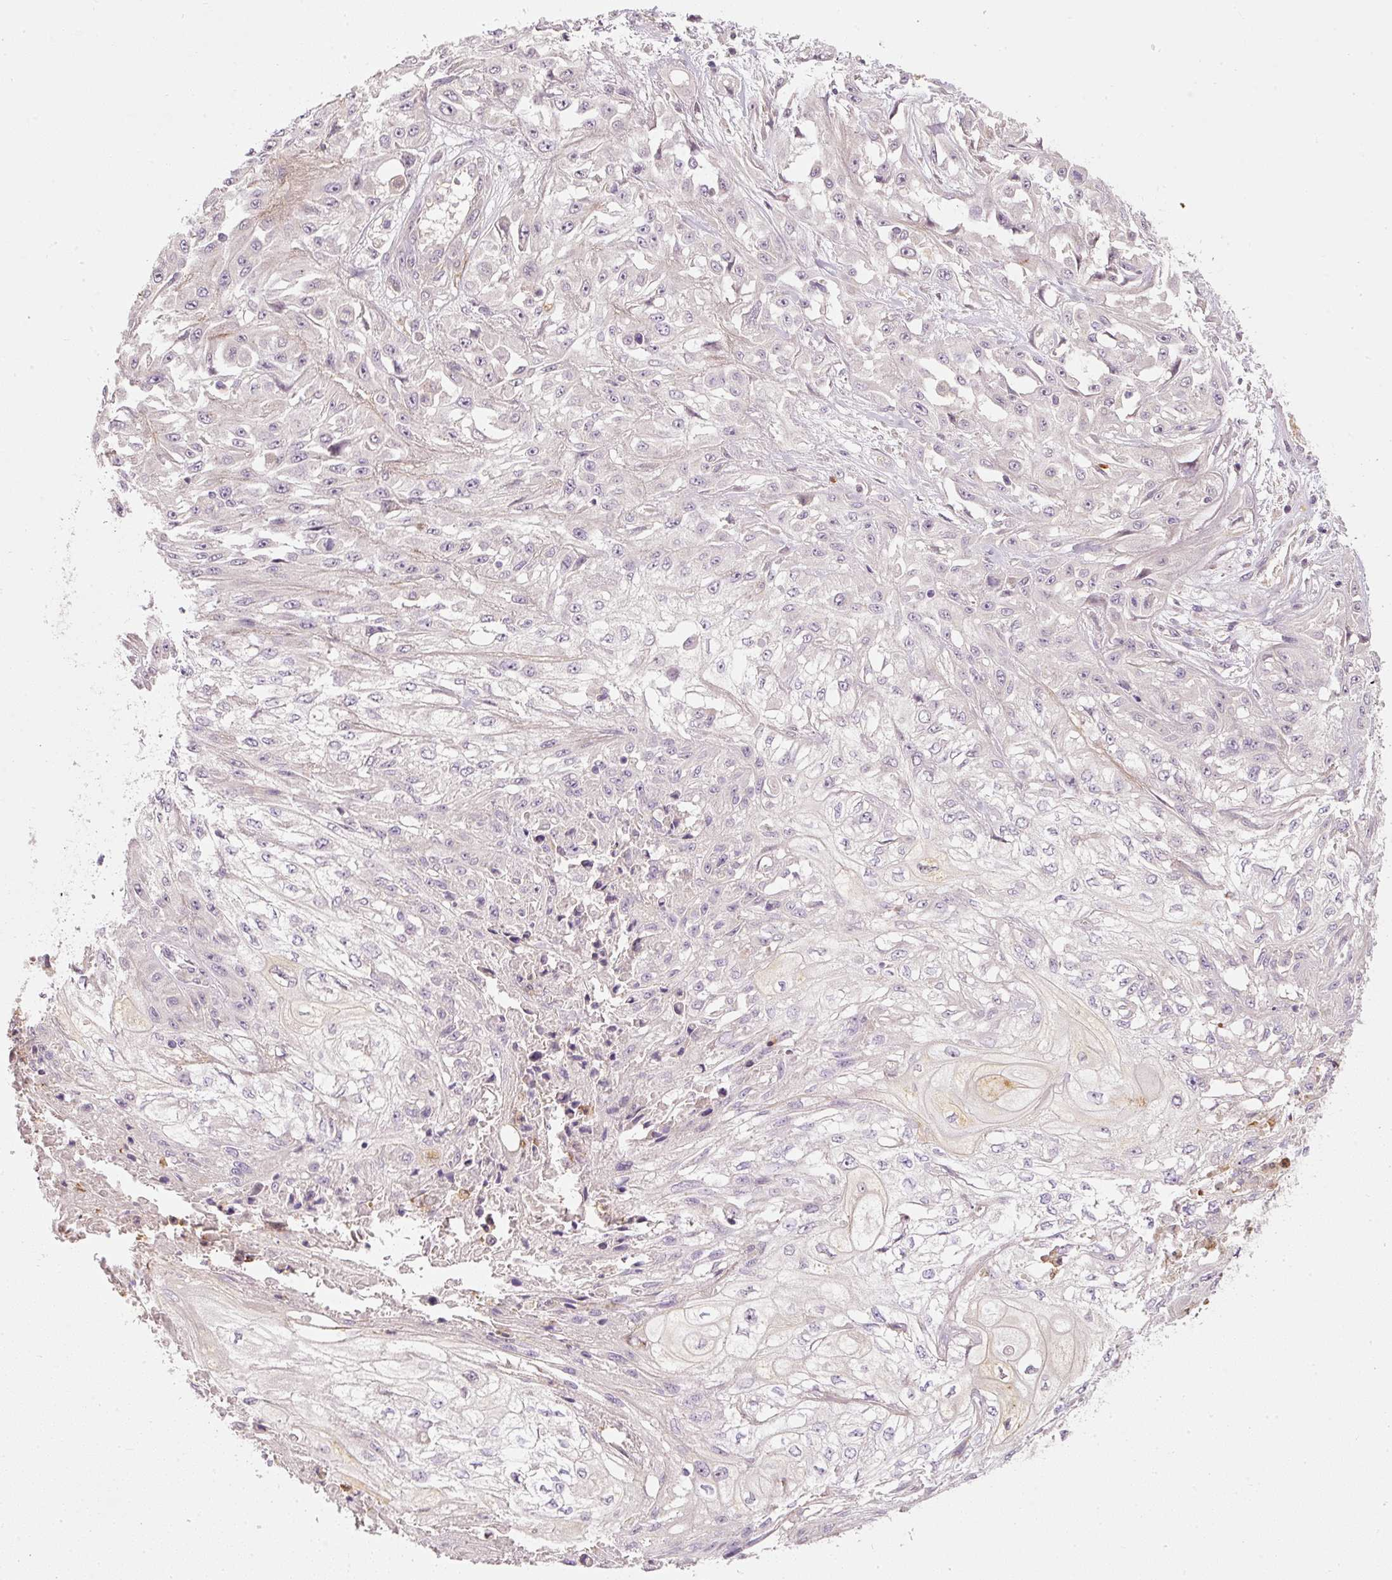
{"staining": {"intensity": "negative", "quantity": "none", "location": "none"}, "tissue": "skin cancer", "cell_type": "Tumor cells", "image_type": "cancer", "snomed": [{"axis": "morphology", "description": "Squamous cell carcinoma, NOS"}, {"axis": "morphology", "description": "Squamous cell carcinoma, metastatic, NOS"}, {"axis": "topography", "description": "Skin"}, {"axis": "topography", "description": "Lymph node"}], "caption": "Protein analysis of skin cancer (metastatic squamous cell carcinoma) shows no significant staining in tumor cells. The staining was performed using DAB to visualize the protein expression in brown, while the nuclei were stained in blue with hematoxylin (Magnification: 20x).", "gene": "CTTNBP2", "patient": {"sex": "male", "age": 75}}